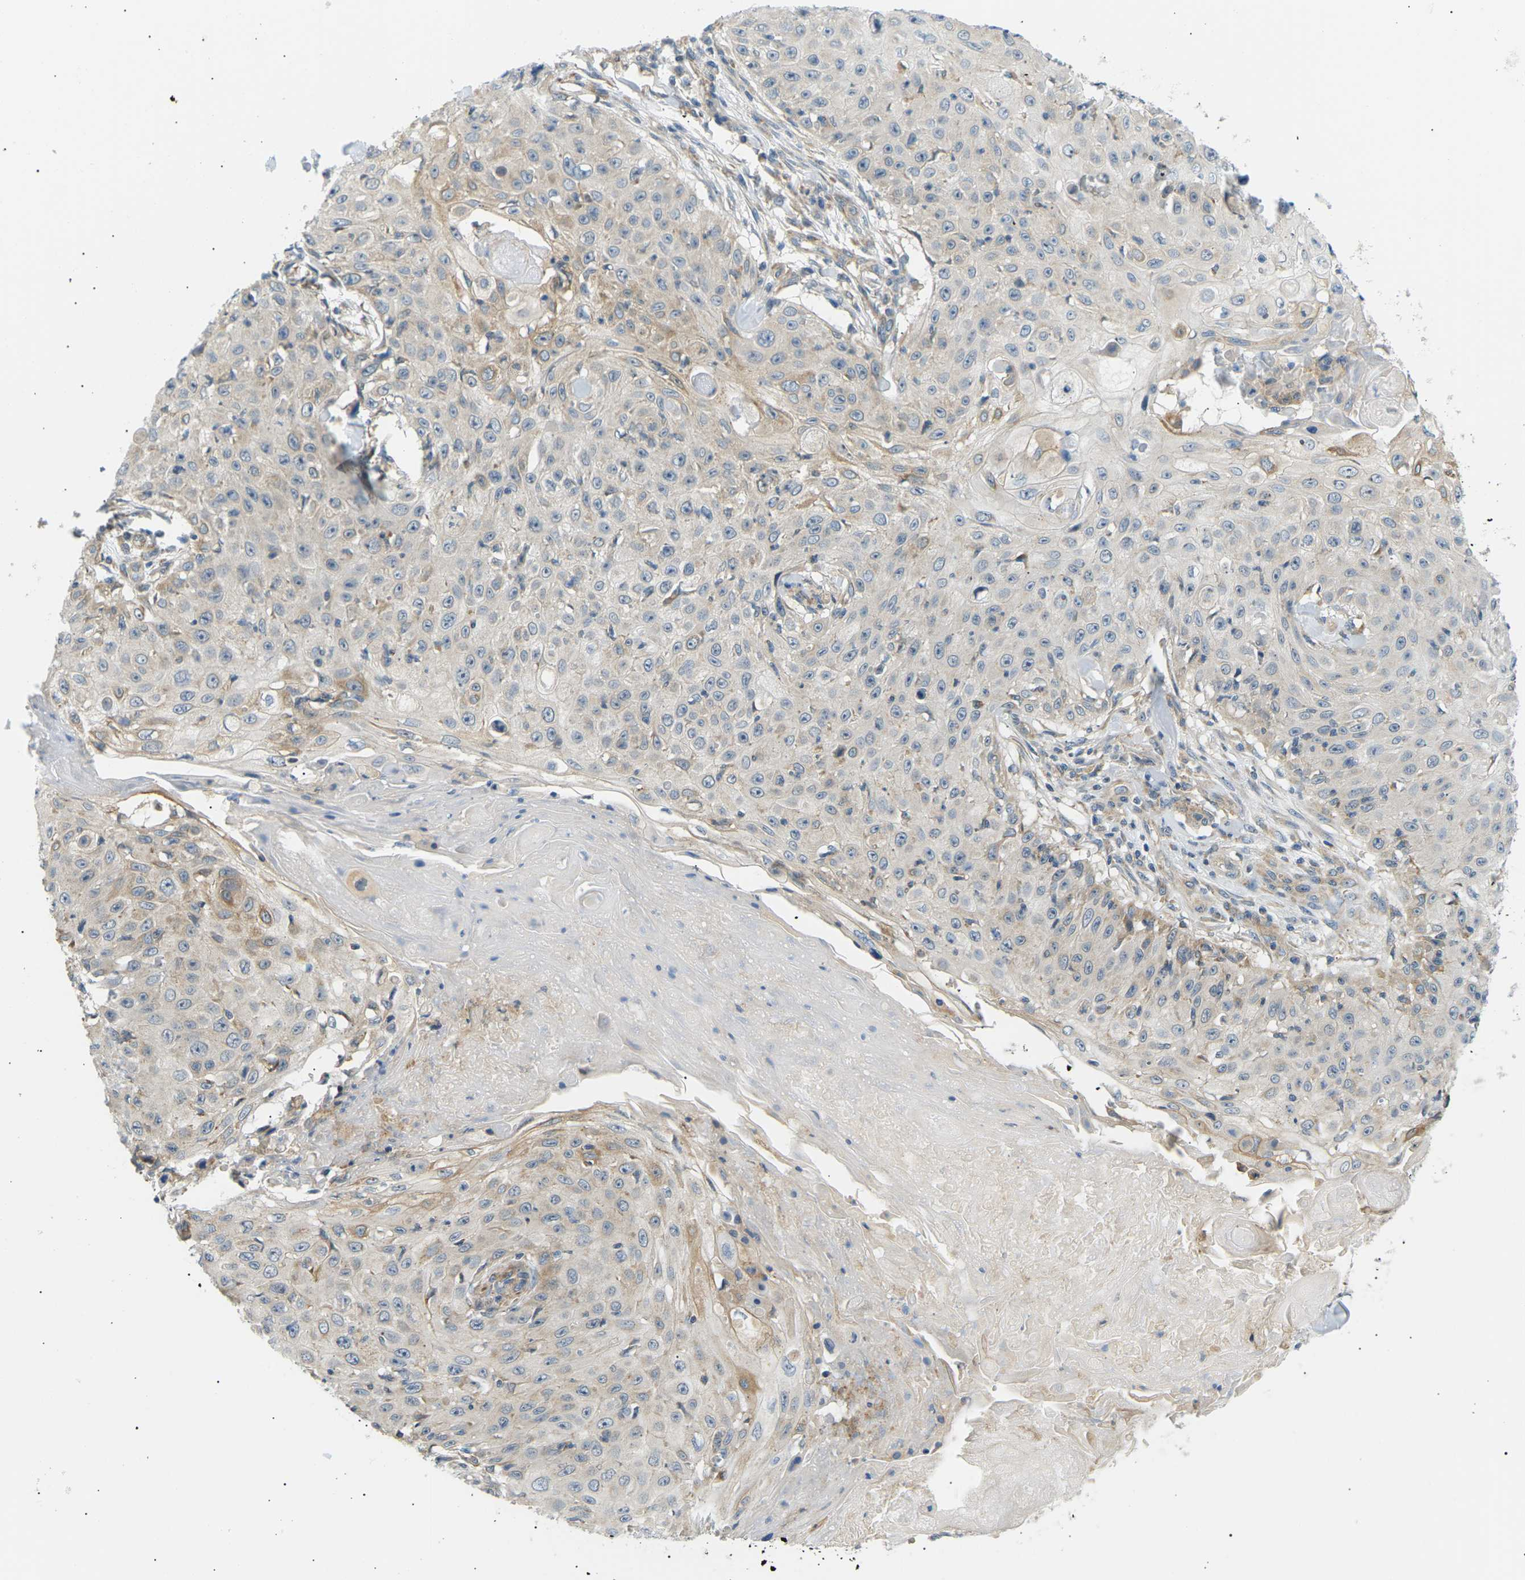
{"staining": {"intensity": "weak", "quantity": "<25%", "location": "cytoplasmic/membranous"}, "tissue": "skin cancer", "cell_type": "Tumor cells", "image_type": "cancer", "snomed": [{"axis": "morphology", "description": "Squamous cell carcinoma, NOS"}, {"axis": "topography", "description": "Skin"}], "caption": "Immunohistochemistry photomicrograph of neoplastic tissue: human squamous cell carcinoma (skin) stained with DAB (3,3'-diaminobenzidine) reveals no significant protein expression in tumor cells.", "gene": "TBC1D8", "patient": {"sex": "male", "age": 86}}